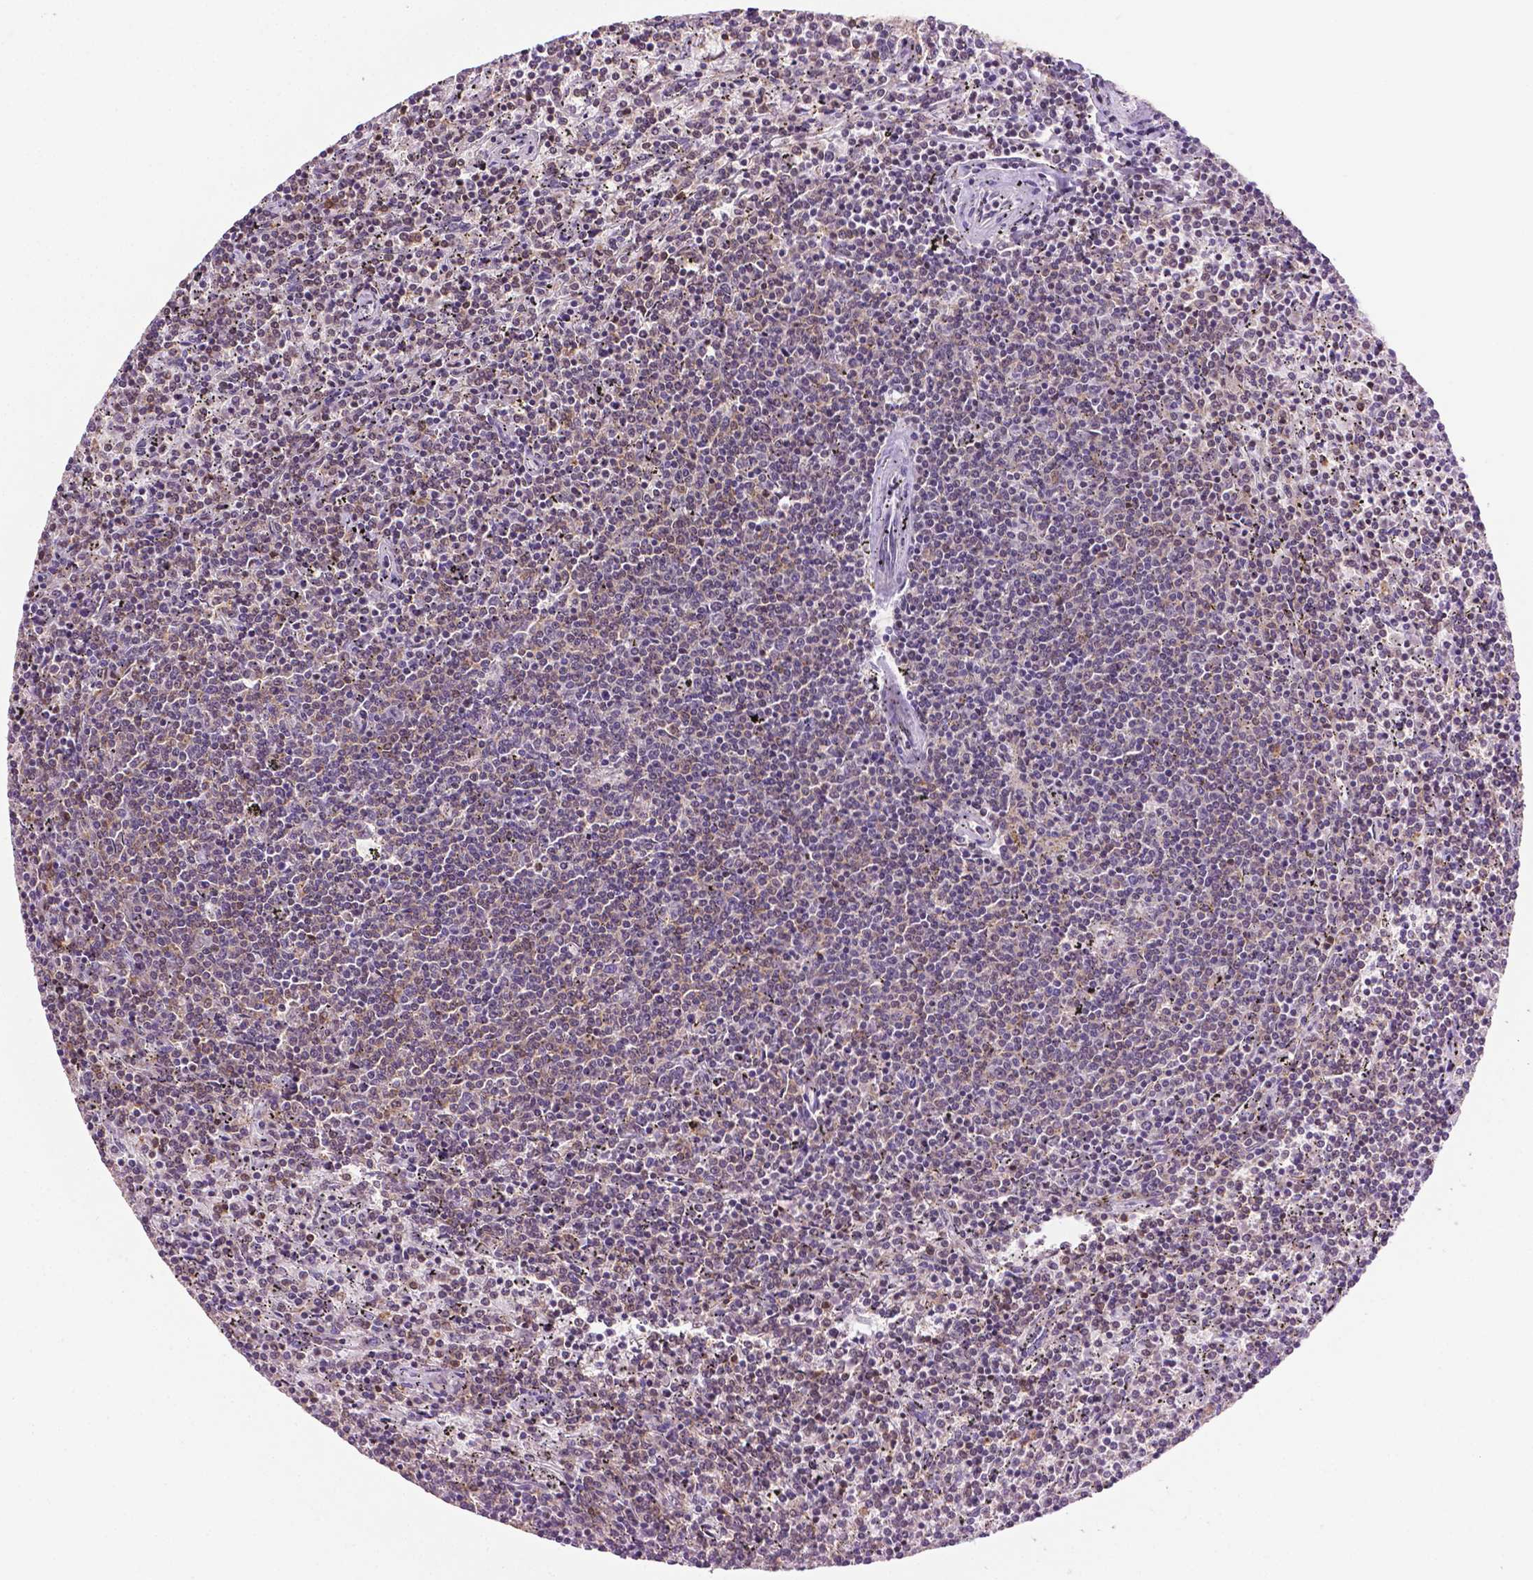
{"staining": {"intensity": "negative", "quantity": "none", "location": "none"}, "tissue": "lymphoma", "cell_type": "Tumor cells", "image_type": "cancer", "snomed": [{"axis": "morphology", "description": "Malignant lymphoma, non-Hodgkin's type, Low grade"}, {"axis": "topography", "description": "Spleen"}], "caption": "The photomicrograph displays no significant expression in tumor cells of malignant lymphoma, non-Hodgkin's type (low-grade).", "gene": "PTPN6", "patient": {"sex": "female", "age": 50}}